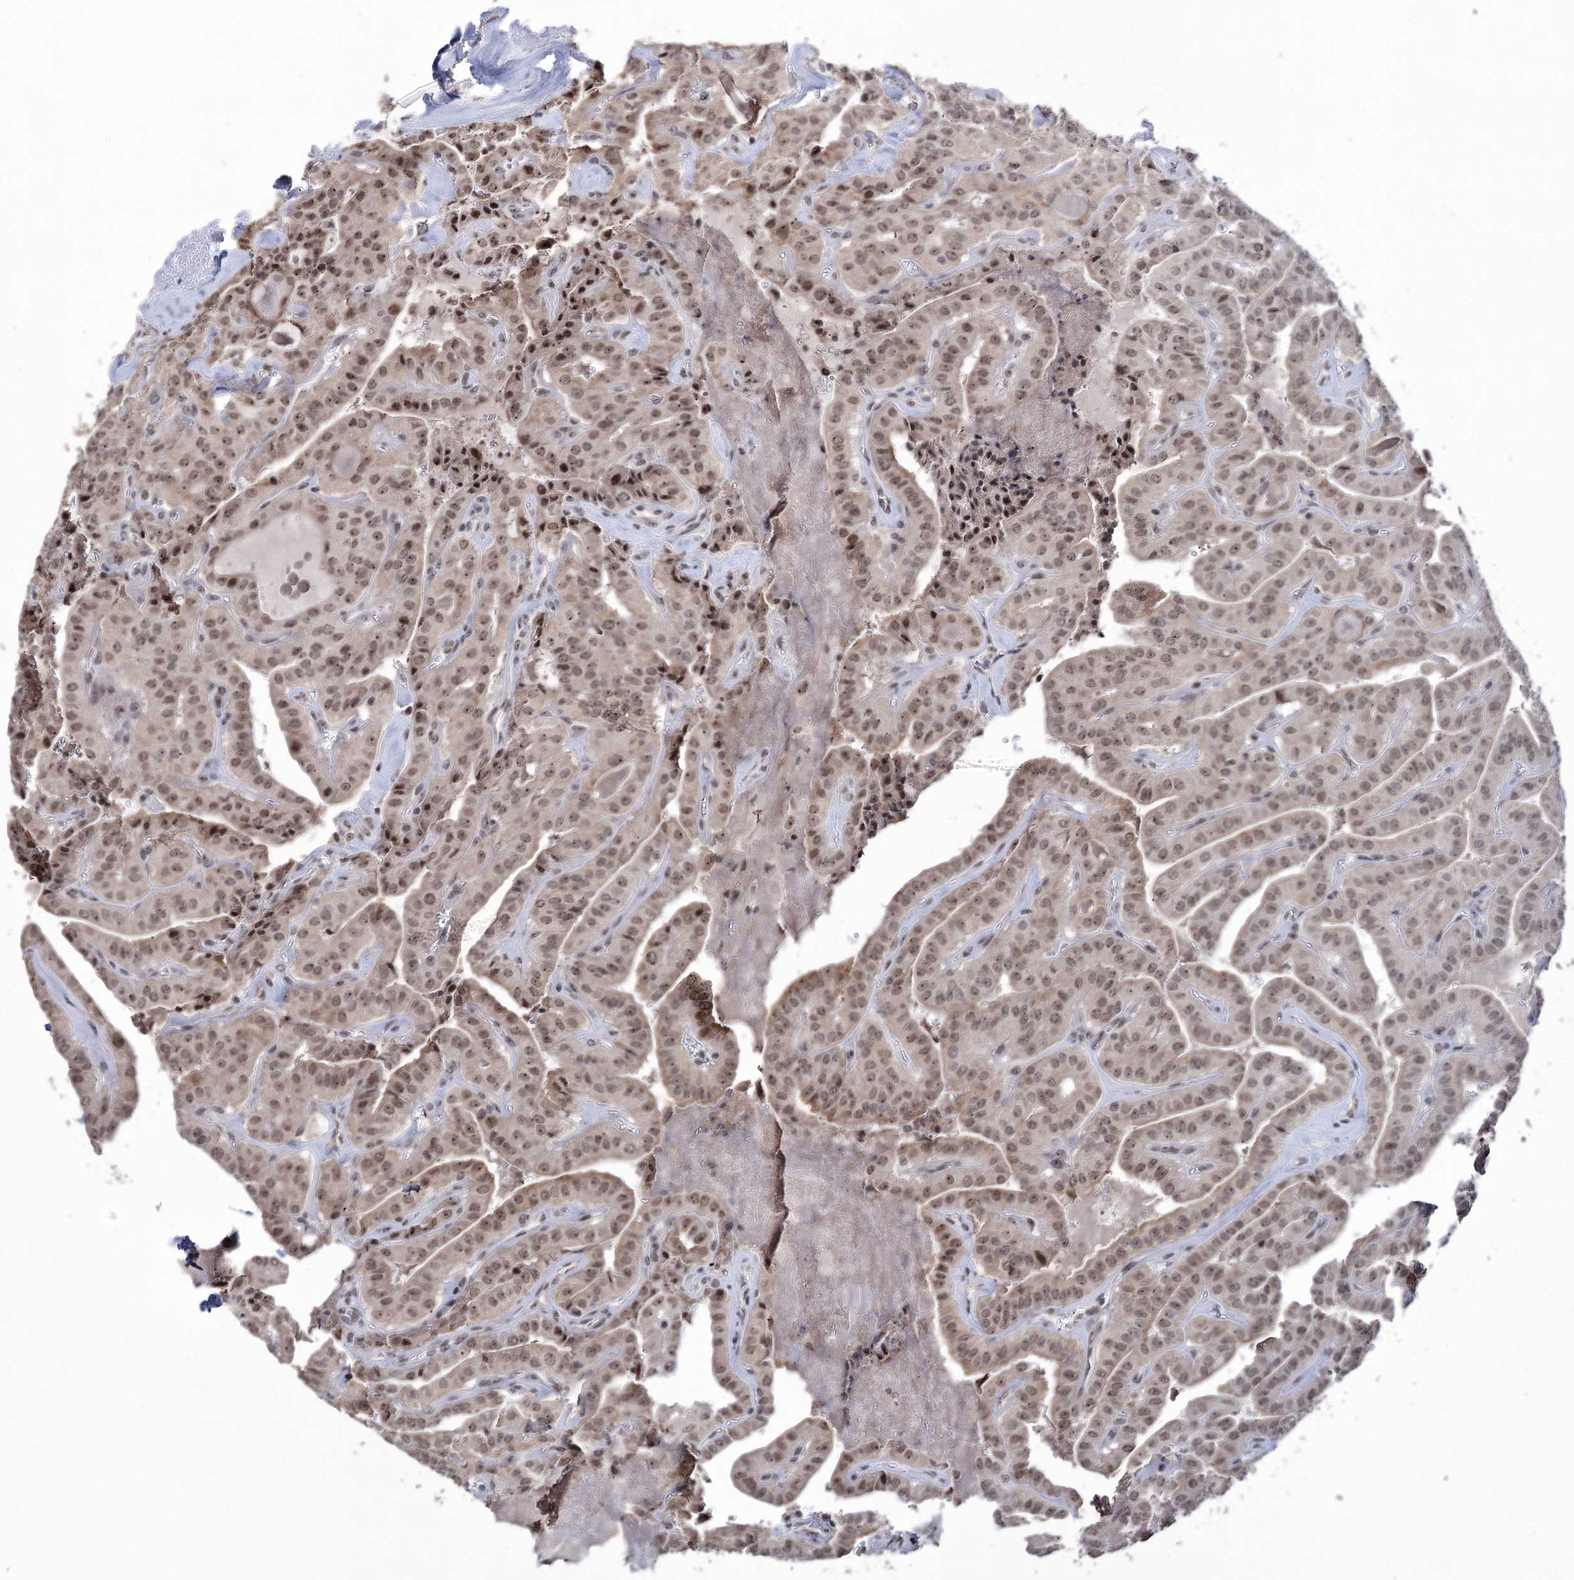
{"staining": {"intensity": "moderate", "quantity": ">75%", "location": "nuclear"}, "tissue": "thyroid cancer", "cell_type": "Tumor cells", "image_type": "cancer", "snomed": [{"axis": "morphology", "description": "Papillary adenocarcinoma, NOS"}, {"axis": "topography", "description": "Thyroid gland"}], "caption": "Human thyroid papillary adenocarcinoma stained with a protein marker reveals moderate staining in tumor cells.", "gene": "VGLL4", "patient": {"sex": "male", "age": 52}}